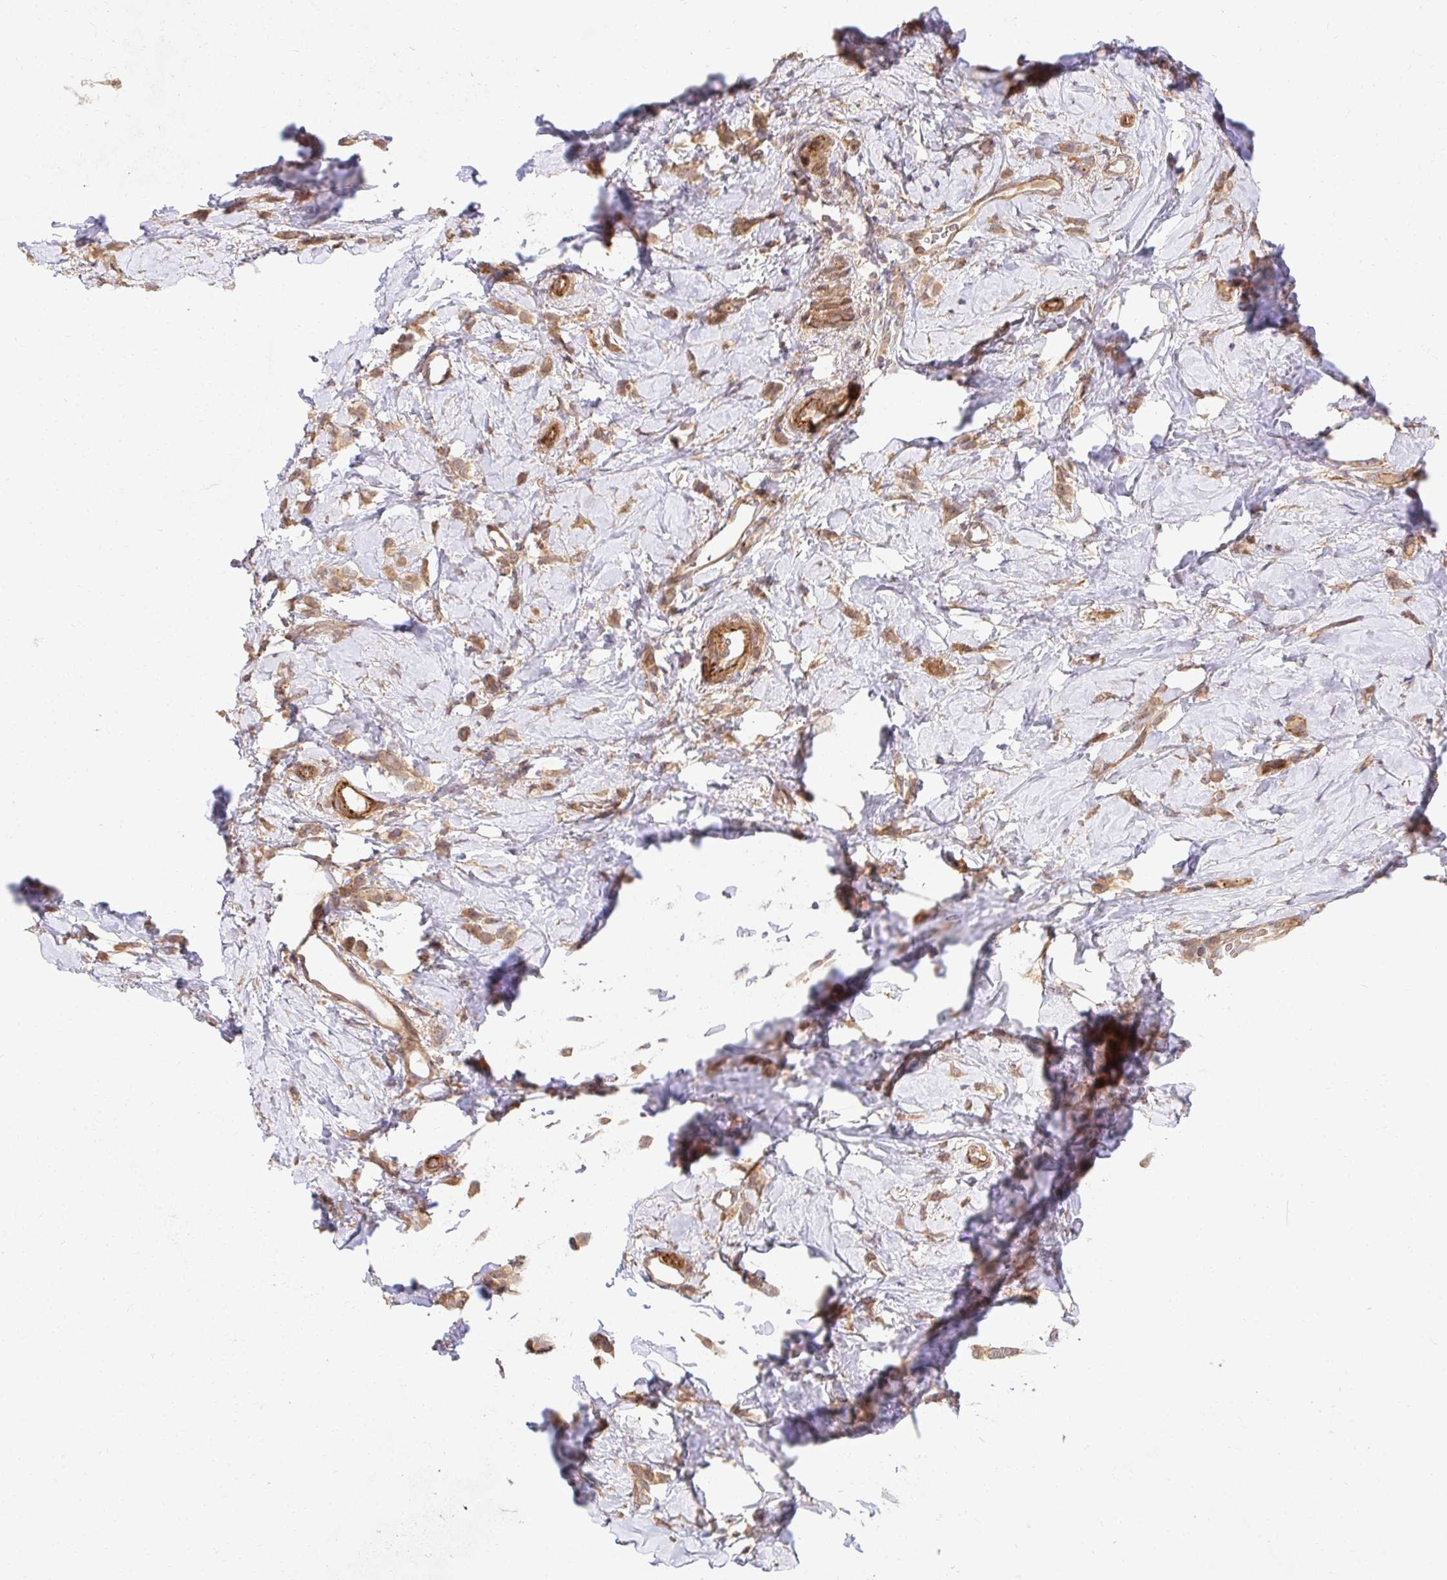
{"staining": {"intensity": "moderate", "quantity": ">75%", "location": "cytoplasmic/membranous"}, "tissue": "breast cancer", "cell_type": "Tumor cells", "image_type": "cancer", "snomed": [{"axis": "morphology", "description": "Lobular carcinoma"}, {"axis": "topography", "description": "Breast"}], "caption": "A photomicrograph of human lobular carcinoma (breast) stained for a protein displays moderate cytoplasmic/membranous brown staining in tumor cells.", "gene": "PSMA4", "patient": {"sex": "female", "age": 66}}